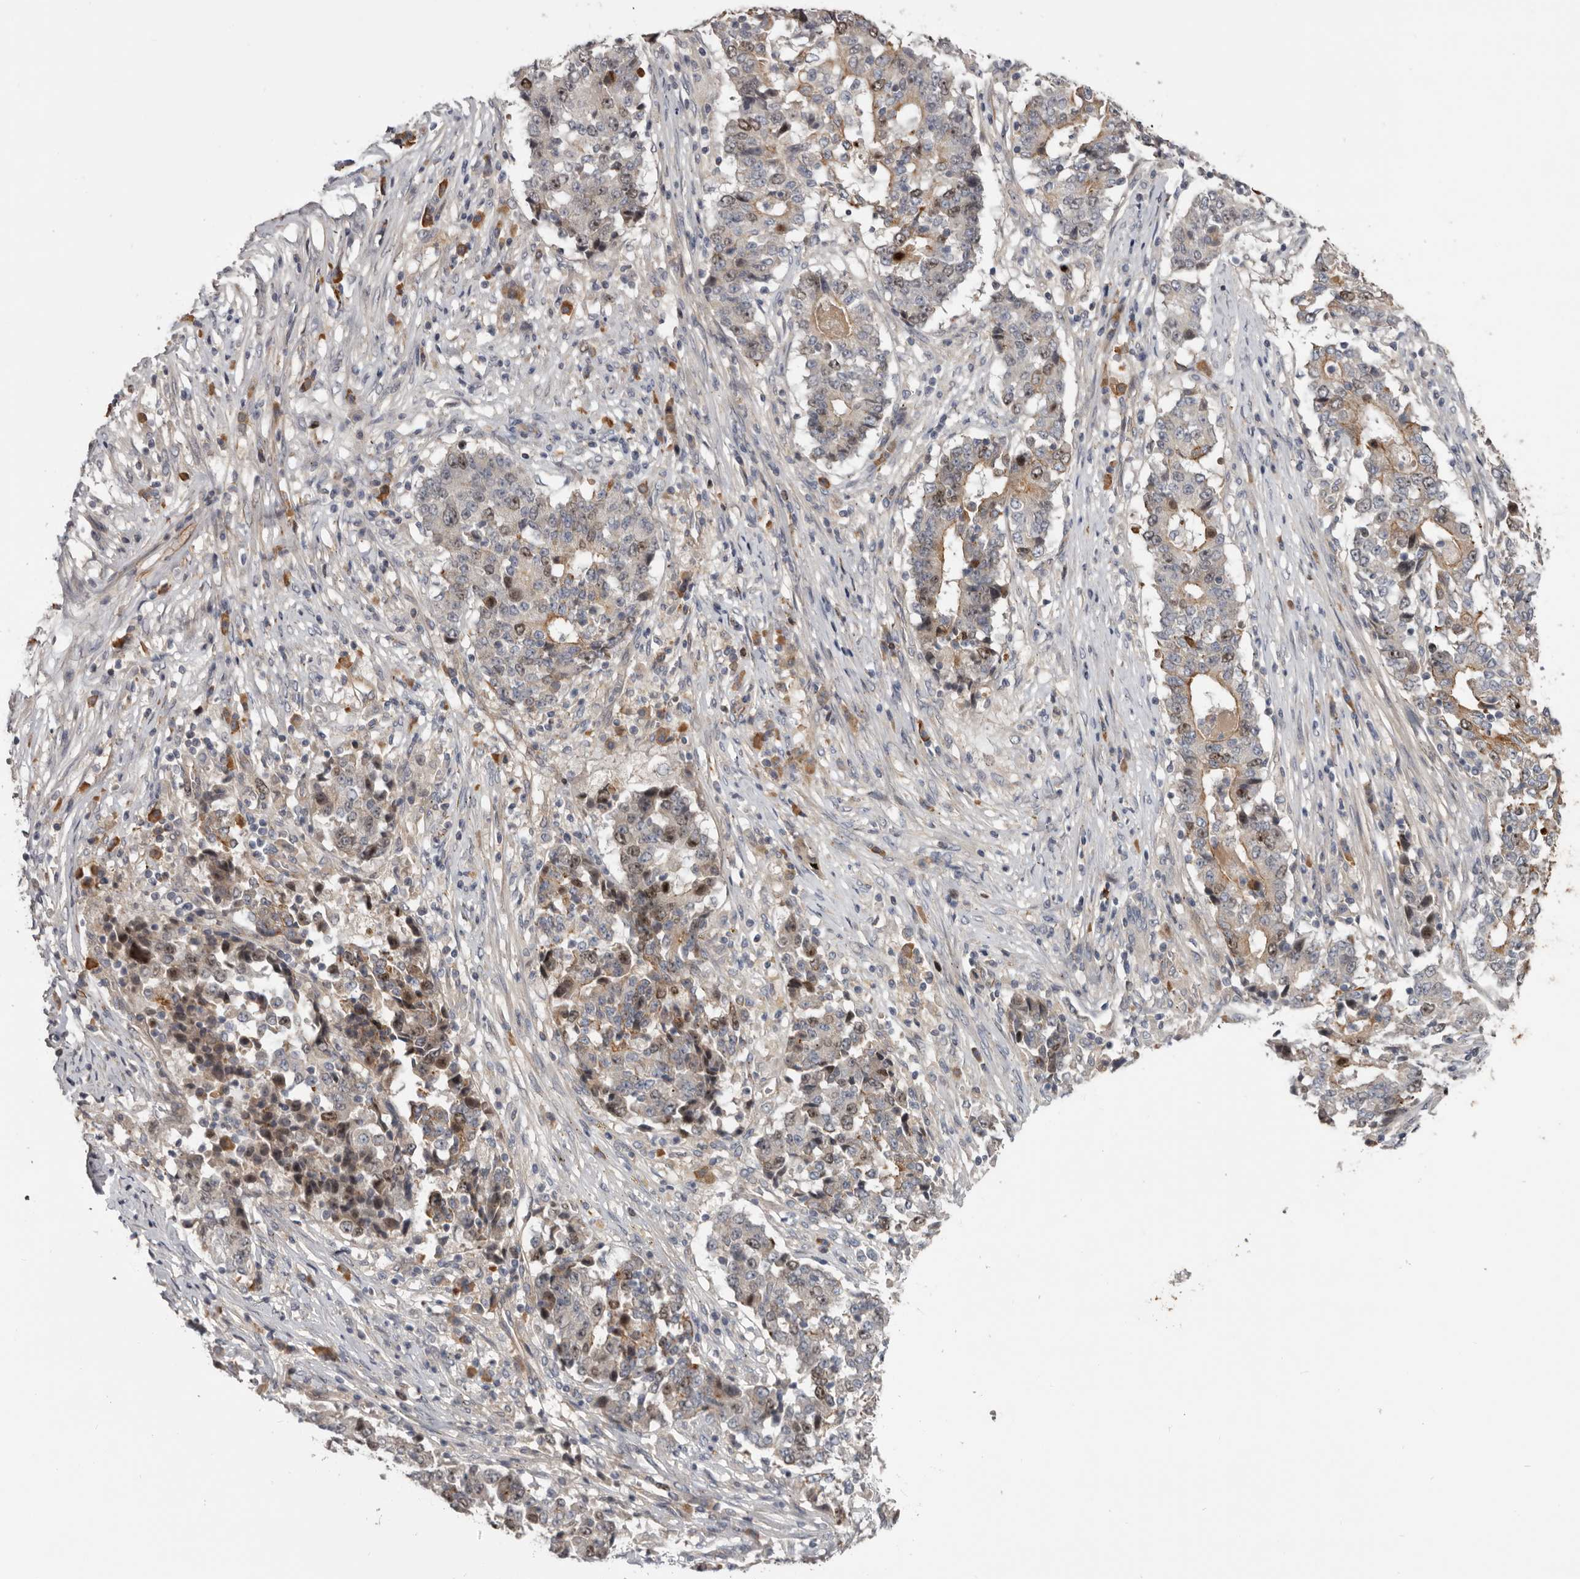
{"staining": {"intensity": "weak", "quantity": "25%-75%", "location": "cytoplasmic/membranous,nuclear"}, "tissue": "stomach cancer", "cell_type": "Tumor cells", "image_type": "cancer", "snomed": [{"axis": "morphology", "description": "Adenocarcinoma, NOS"}, {"axis": "topography", "description": "Stomach"}], "caption": "Weak cytoplasmic/membranous and nuclear protein staining is seen in approximately 25%-75% of tumor cells in stomach cancer.", "gene": "CDCA8", "patient": {"sex": "male", "age": 59}}